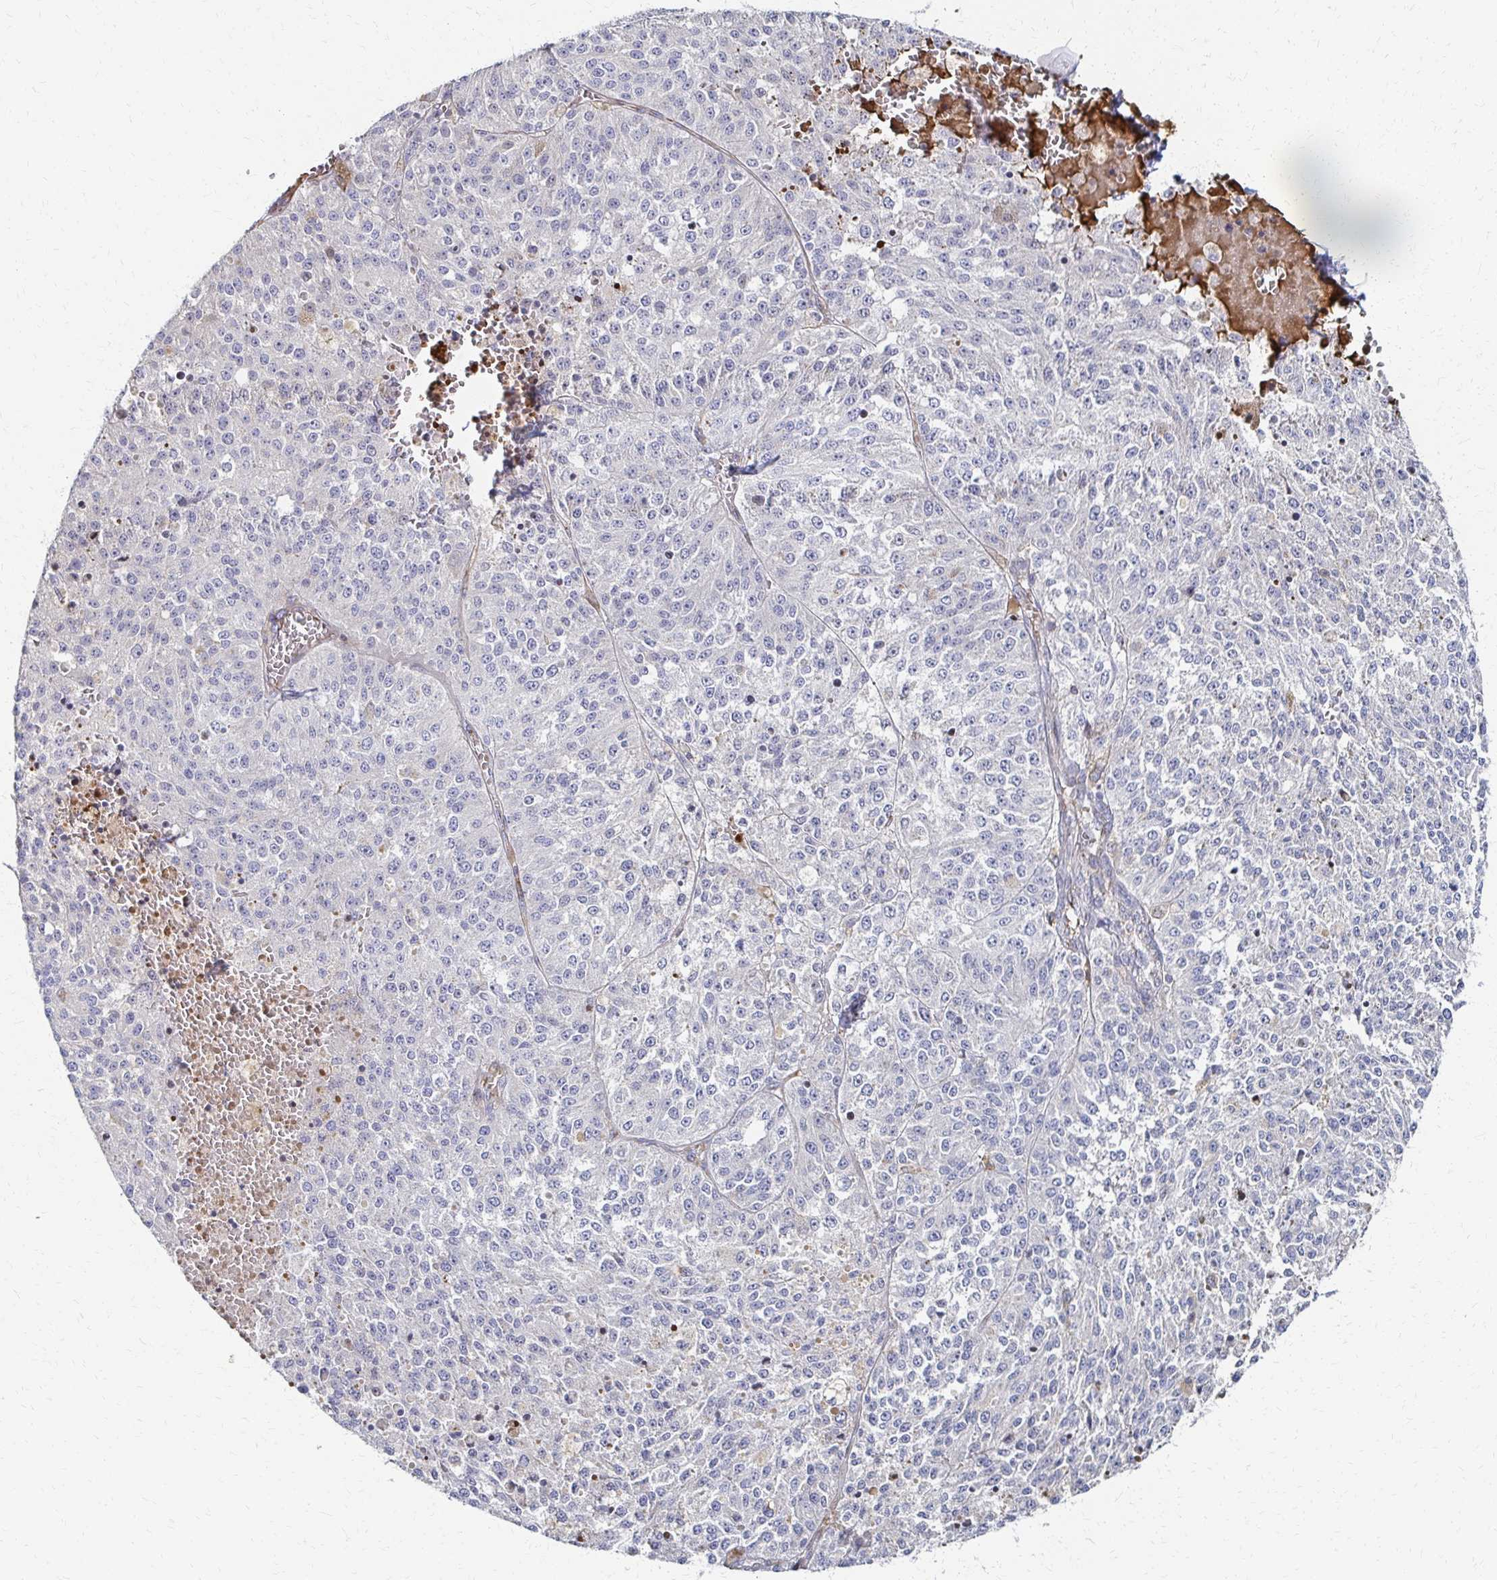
{"staining": {"intensity": "negative", "quantity": "none", "location": "none"}, "tissue": "melanoma", "cell_type": "Tumor cells", "image_type": "cancer", "snomed": [{"axis": "morphology", "description": "Malignant melanoma, Metastatic site"}, {"axis": "topography", "description": "Lymph node"}], "caption": "This histopathology image is of melanoma stained with immunohistochemistry (IHC) to label a protein in brown with the nuclei are counter-stained blue. There is no staining in tumor cells.", "gene": "MAN1A1", "patient": {"sex": "female", "age": 64}}